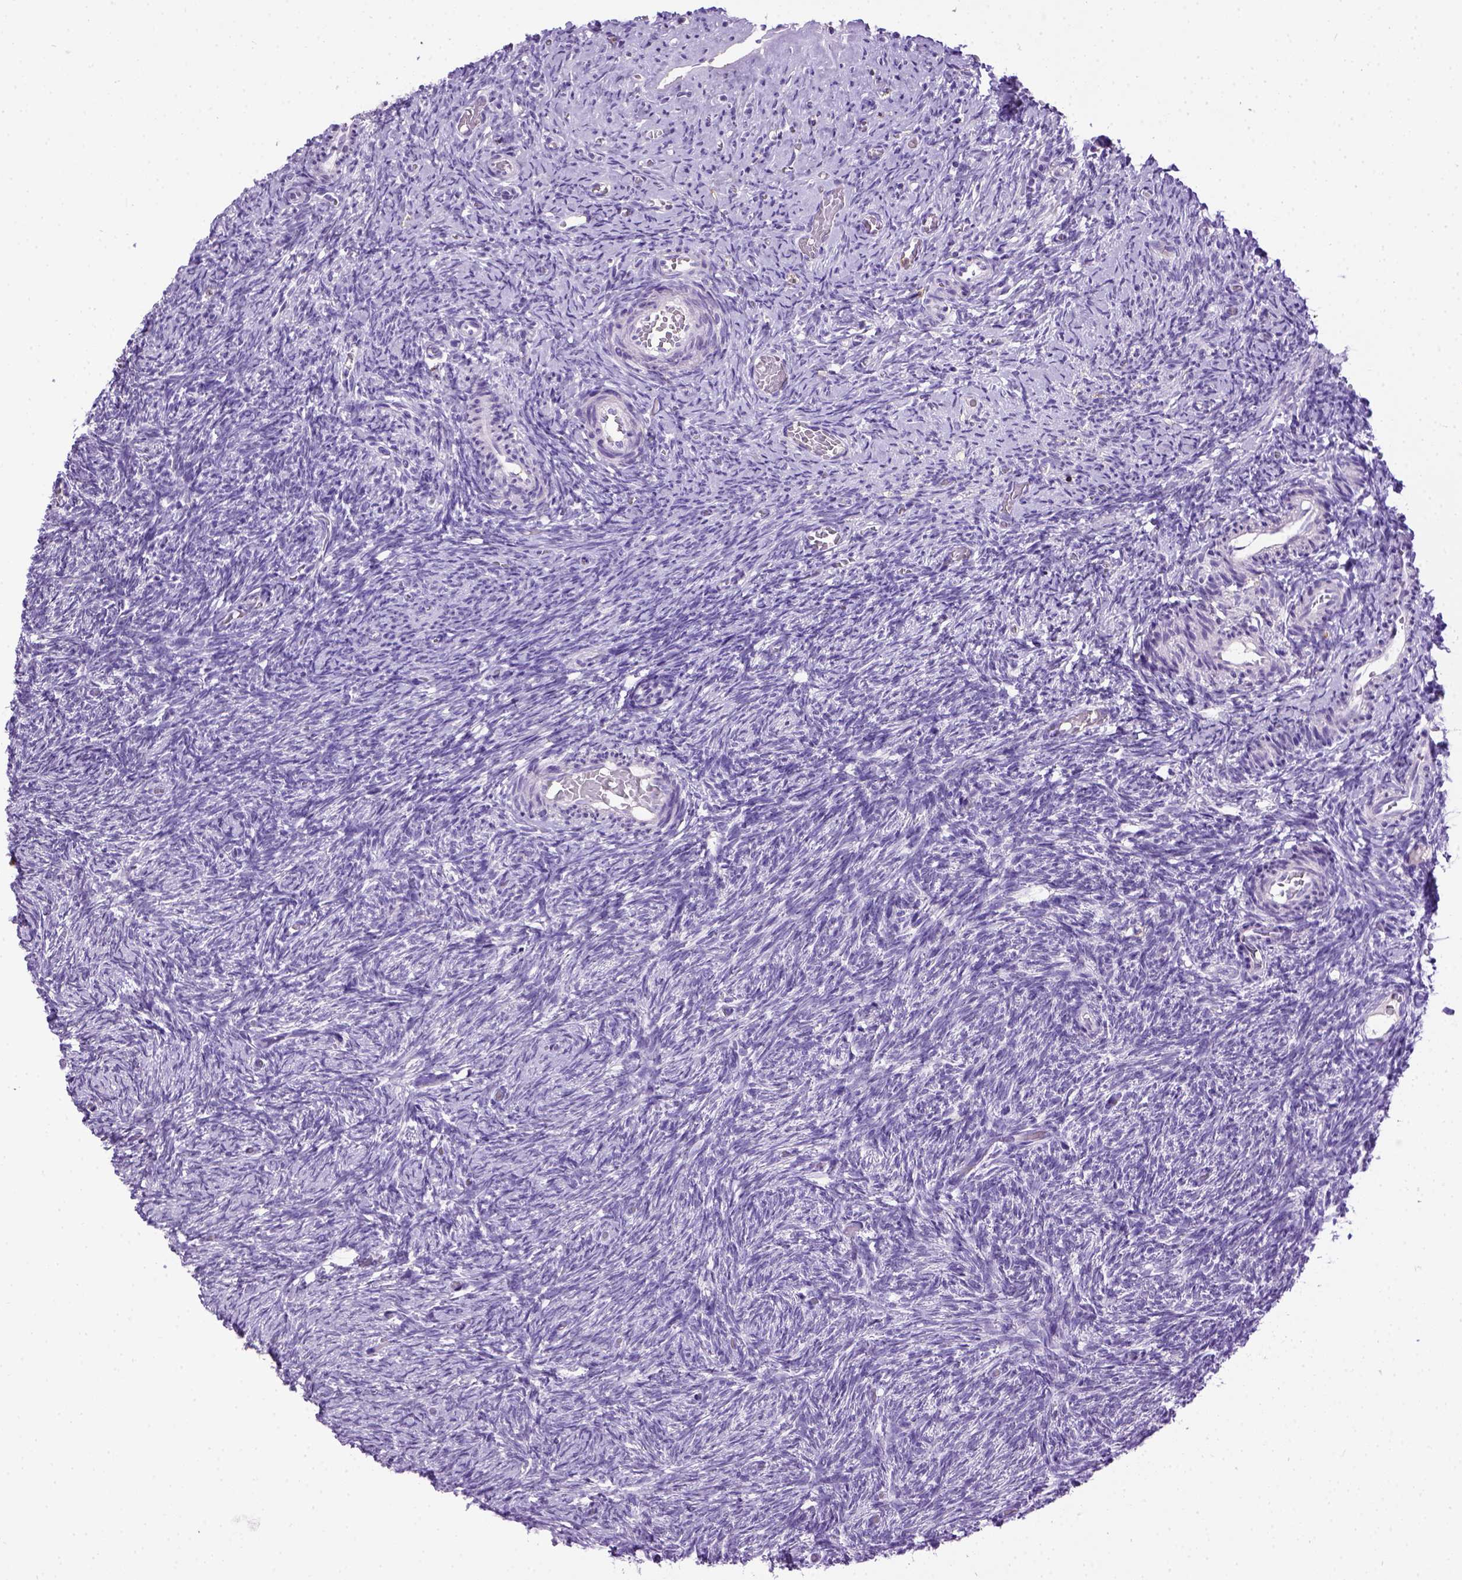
{"staining": {"intensity": "negative", "quantity": "none", "location": "none"}, "tissue": "ovary", "cell_type": "Ovarian stroma cells", "image_type": "normal", "snomed": [{"axis": "morphology", "description": "Normal tissue, NOS"}, {"axis": "topography", "description": "Ovary"}], "caption": "An IHC photomicrograph of unremarkable ovary is shown. There is no staining in ovarian stroma cells of ovary.", "gene": "ITGAX", "patient": {"sex": "female", "age": 39}}